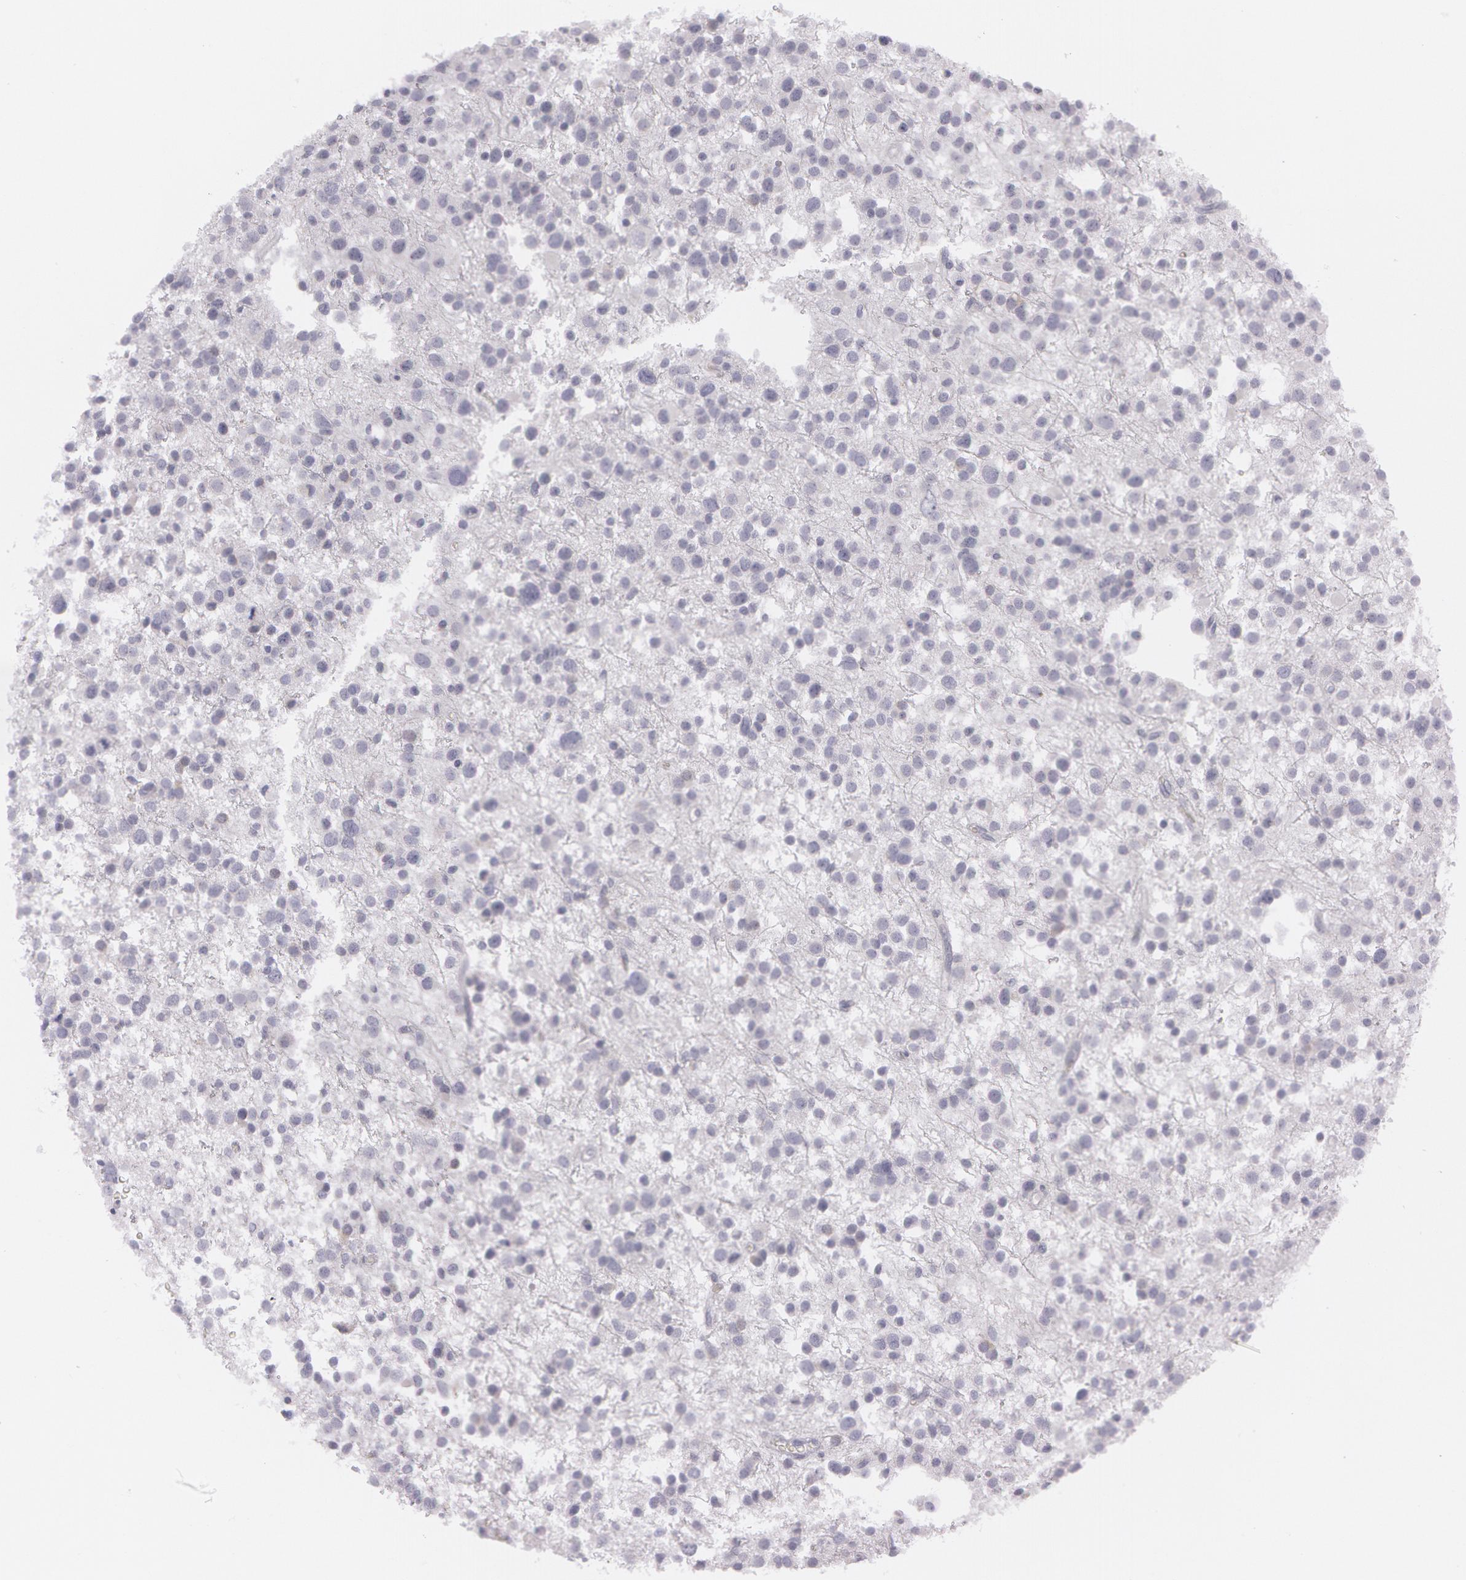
{"staining": {"intensity": "negative", "quantity": "none", "location": "none"}, "tissue": "glioma", "cell_type": "Tumor cells", "image_type": "cancer", "snomed": [{"axis": "morphology", "description": "Glioma, malignant, Low grade"}, {"axis": "topography", "description": "Brain"}], "caption": "This is an immunohistochemistry micrograph of human malignant glioma (low-grade). There is no expression in tumor cells.", "gene": "IL1RN", "patient": {"sex": "female", "age": 36}}